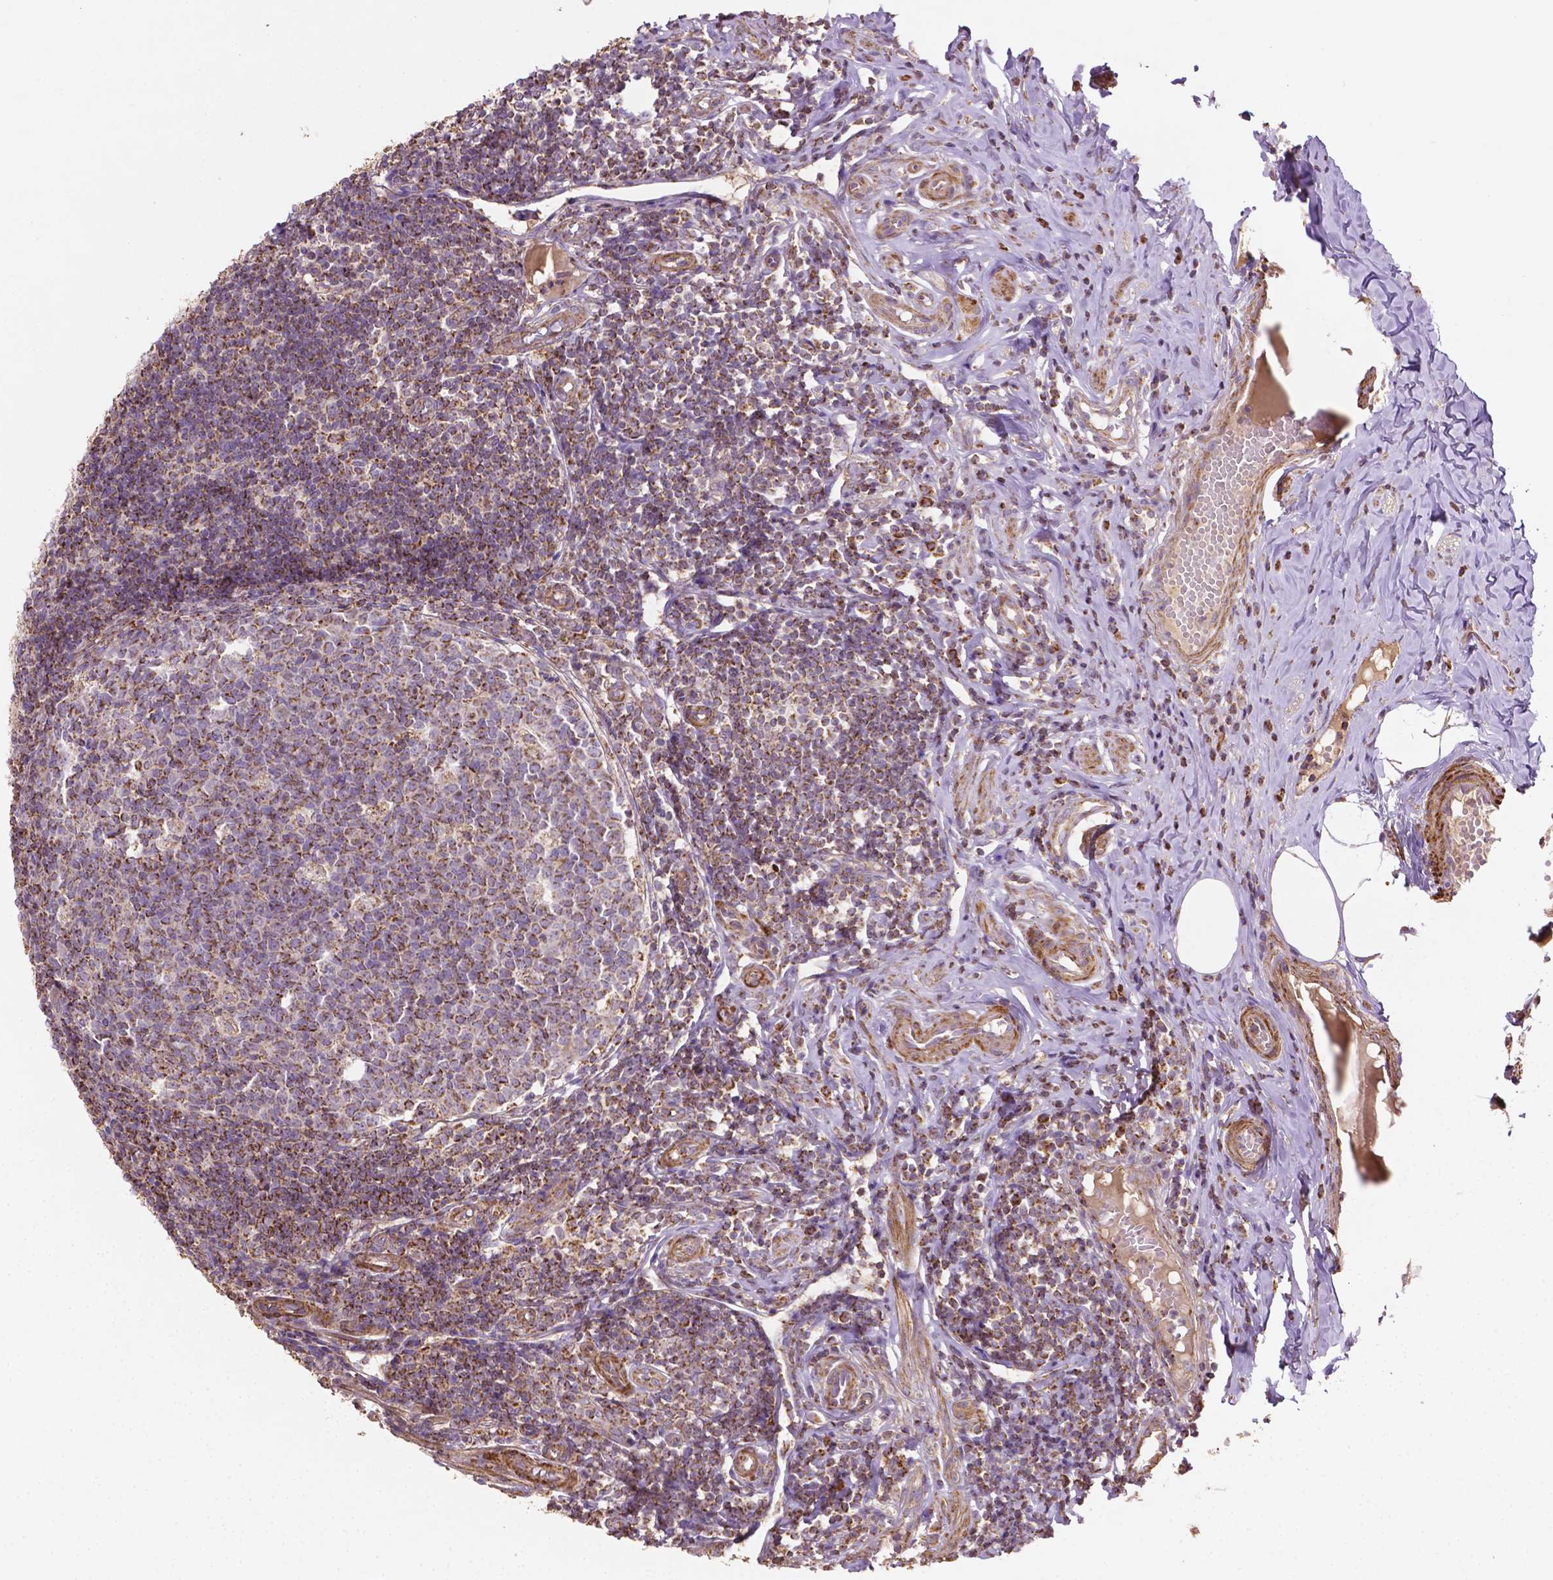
{"staining": {"intensity": "strong", "quantity": ">75%", "location": "cytoplasmic/membranous"}, "tissue": "appendix", "cell_type": "Glandular cells", "image_type": "normal", "snomed": [{"axis": "morphology", "description": "Normal tissue, NOS"}, {"axis": "topography", "description": "Appendix"}], "caption": "Protein staining of unremarkable appendix shows strong cytoplasmic/membranous expression in approximately >75% of glandular cells. (DAB (3,3'-diaminobenzidine) IHC, brown staining for protein, blue staining for nuclei).", "gene": "LRR1", "patient": {"sex": "male", "age": 18}}